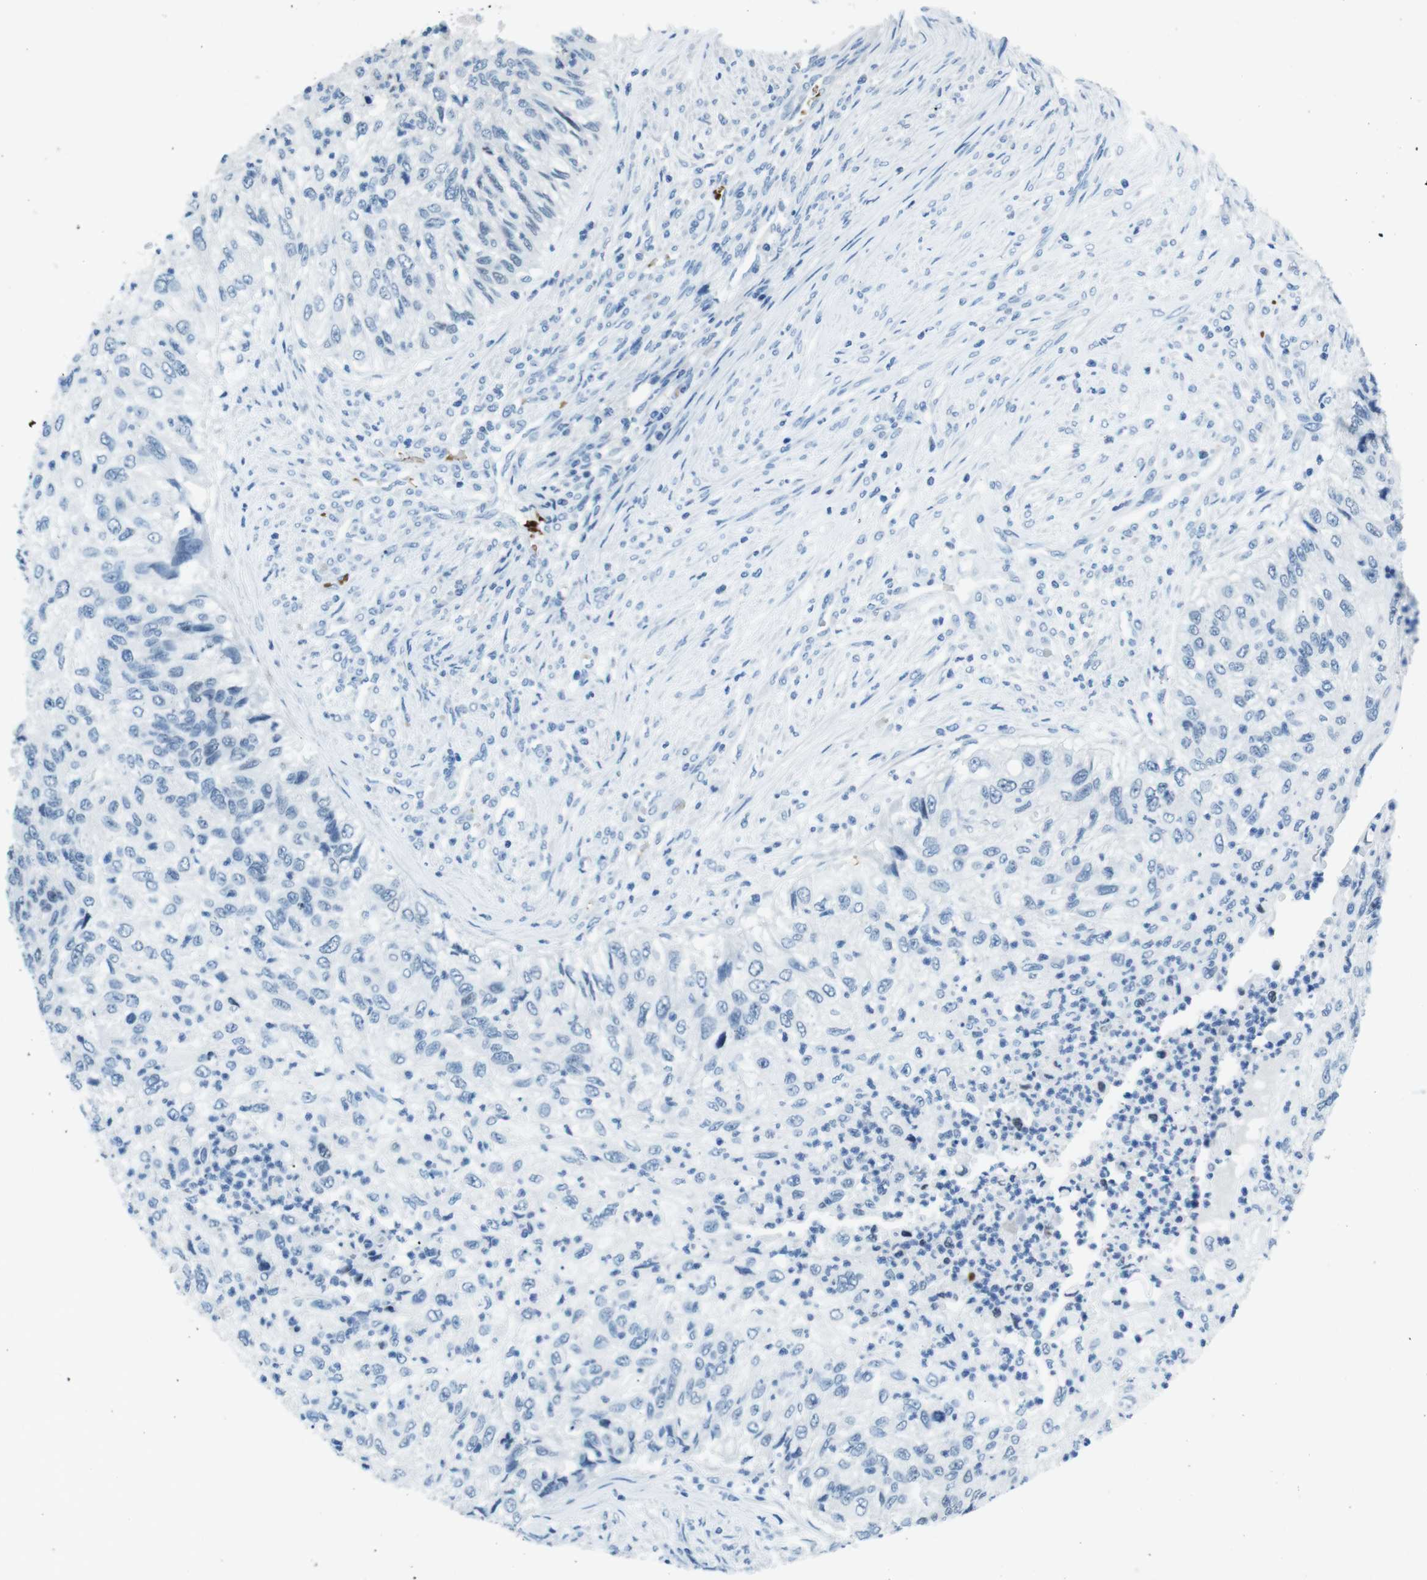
{"staining": {"intensity": "weak", "quantity": "<25%", "location": "nuclear"}, "tissue": "urothelial cancer", "cell_type": "Tumor cells", "image_type": "cancer", "snomed": [{"axis": "morphology", "description": "Urothelial carcinoma, High grade"}, {"axis": "topography", "description": "Urinary bladder"}], "caption": "There is no significant staining in tumor cells of urothelial cancer. (Stains: DAB IHC with hematoxylin counter stain, Microscopy: brightfield microscopy at high magnification).", "gene": "TFAP2C", "patient": {"sex": "female", "age": 60}}